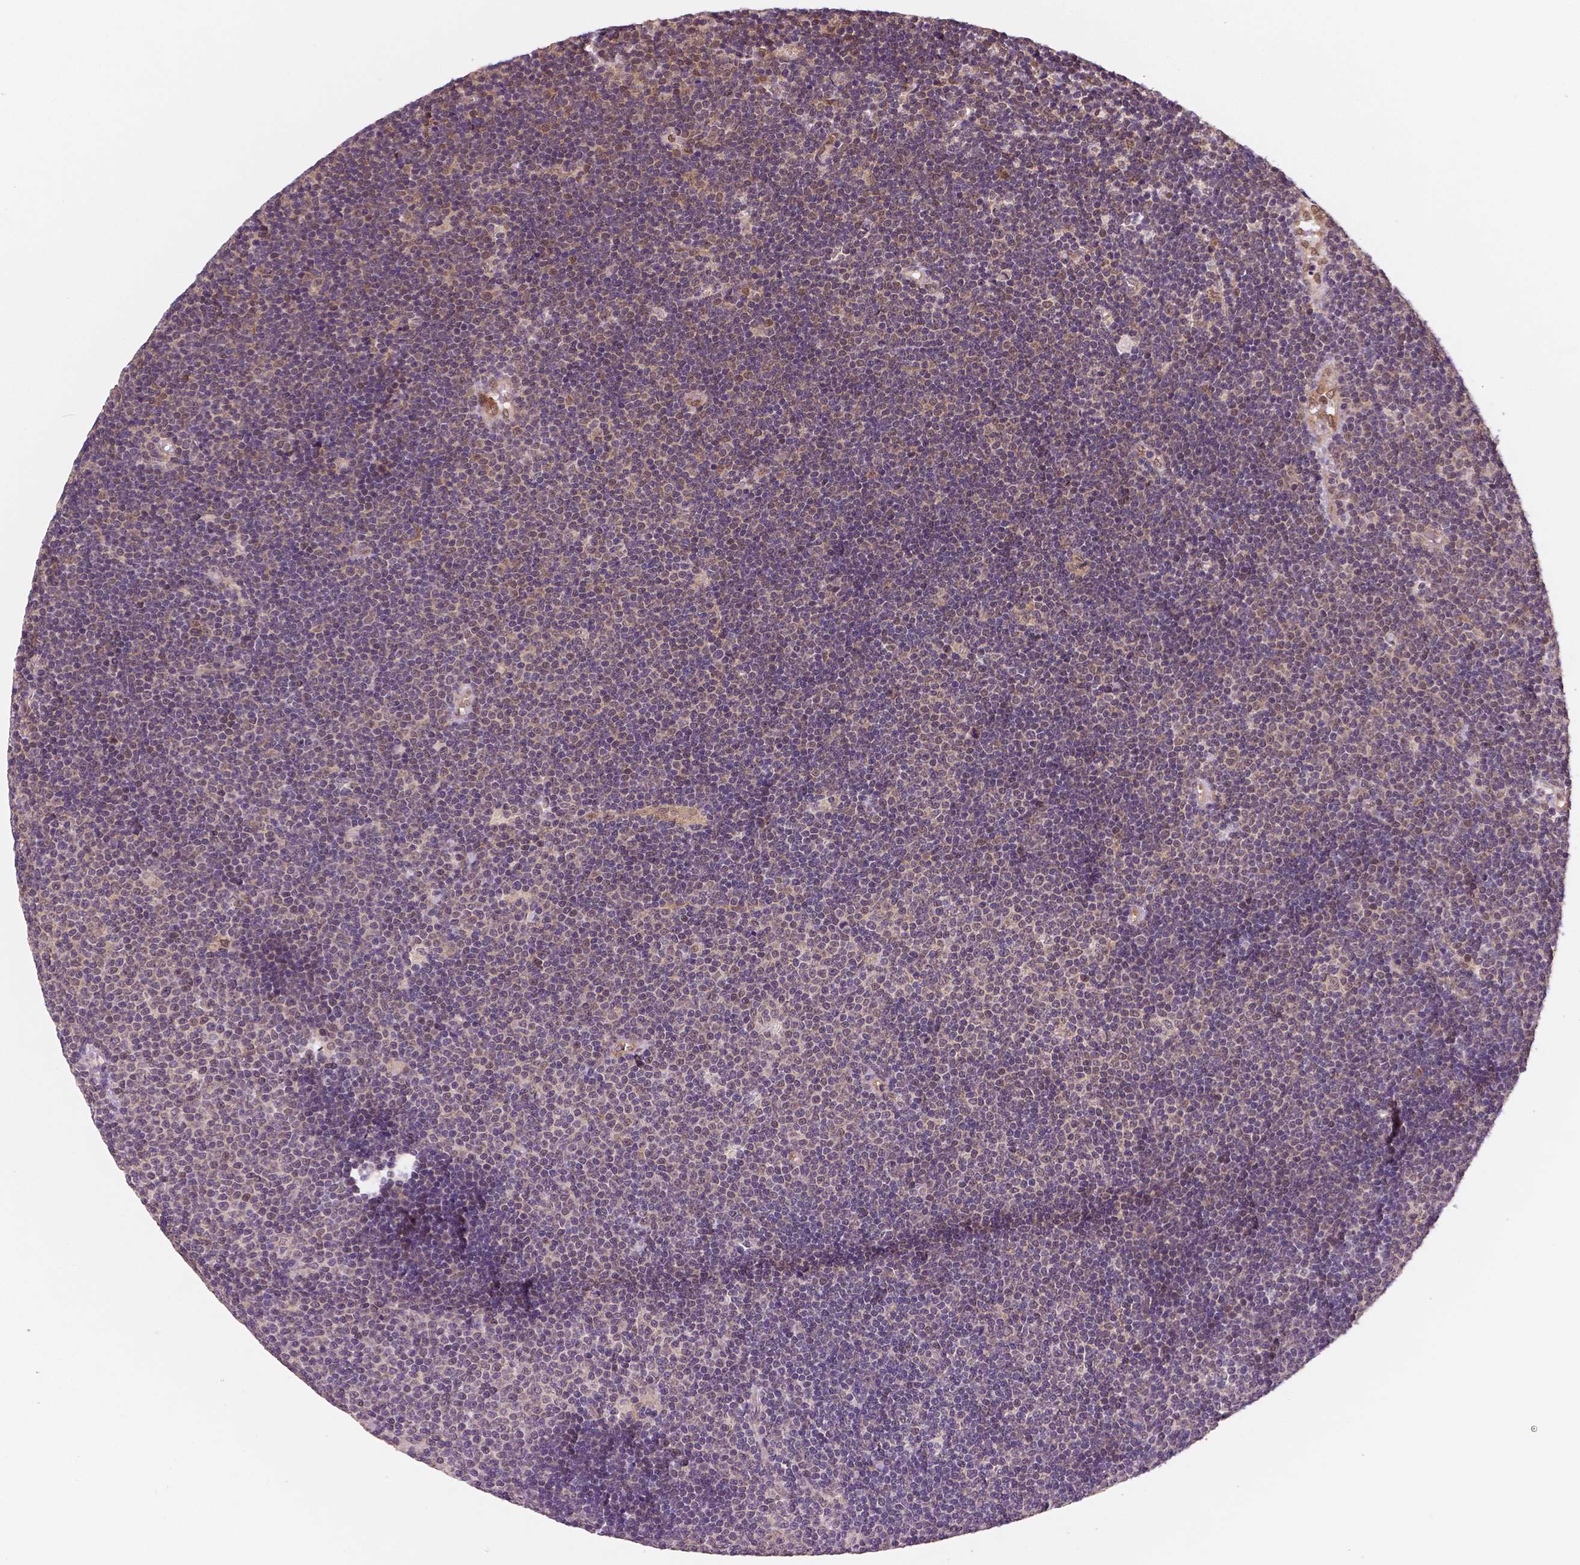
{"staining": {"intensity": "negative", "quantity": "none", "location": "none"}, "tissue": "lymphoma", "cell_type": "Tumor cells", "image_type": "cancer", "snomed": [{"axis": "morphology", "description": "Malignant lymphoma, non-Hodgkin's type, Low grade"}, {"axis": "topography", "description": "Brain"}], "caption": "Malignant lymphoma, non-Hodgkin's type (low-grade) was stained to show a protein in brown. There is no significant staining in tumor cells.", "gene": "STAT3", "patient": {"sex": "female", "age": 66}}